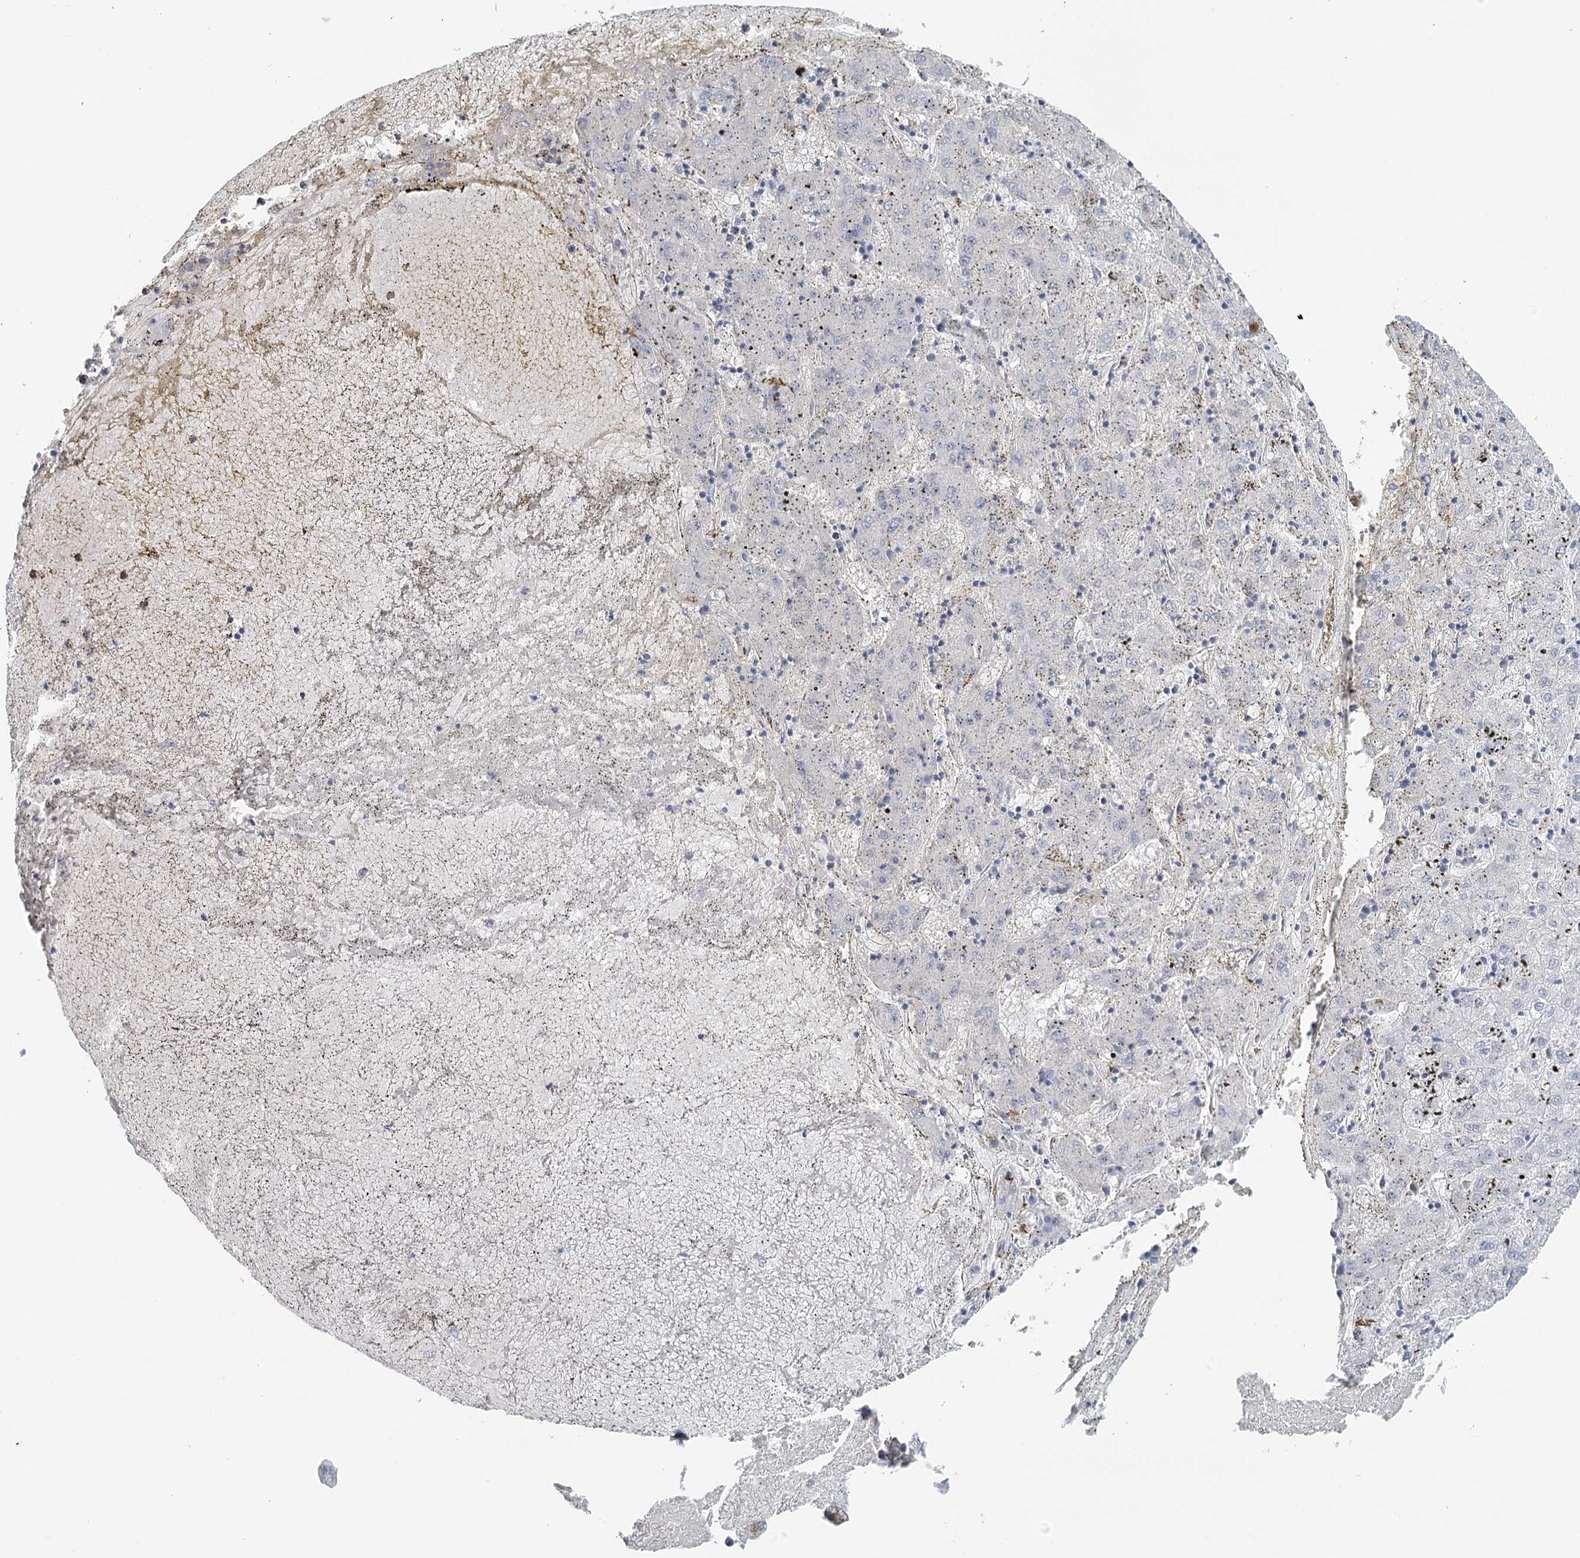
{"staining": {"intensity": "negative", "quantity": "none", "location": "none"}, "tissue": "liver cancer", "cell_type": "Tumor cells", "image_type": "cancer", "snomed": [{"axis": "morphology", "description": "Carcinoma, Hepatocellular, NOS"}, {"axis": "topography", "description": "Liver"}], "caption": "This is an immunohistochemistry (IHC) photomicrograph of liver cancer (hepatocellular carcinoma). There is no staining in tumor cells.", "gene": "SYNPO", "patient": {"sex": "male", "age": 72}}